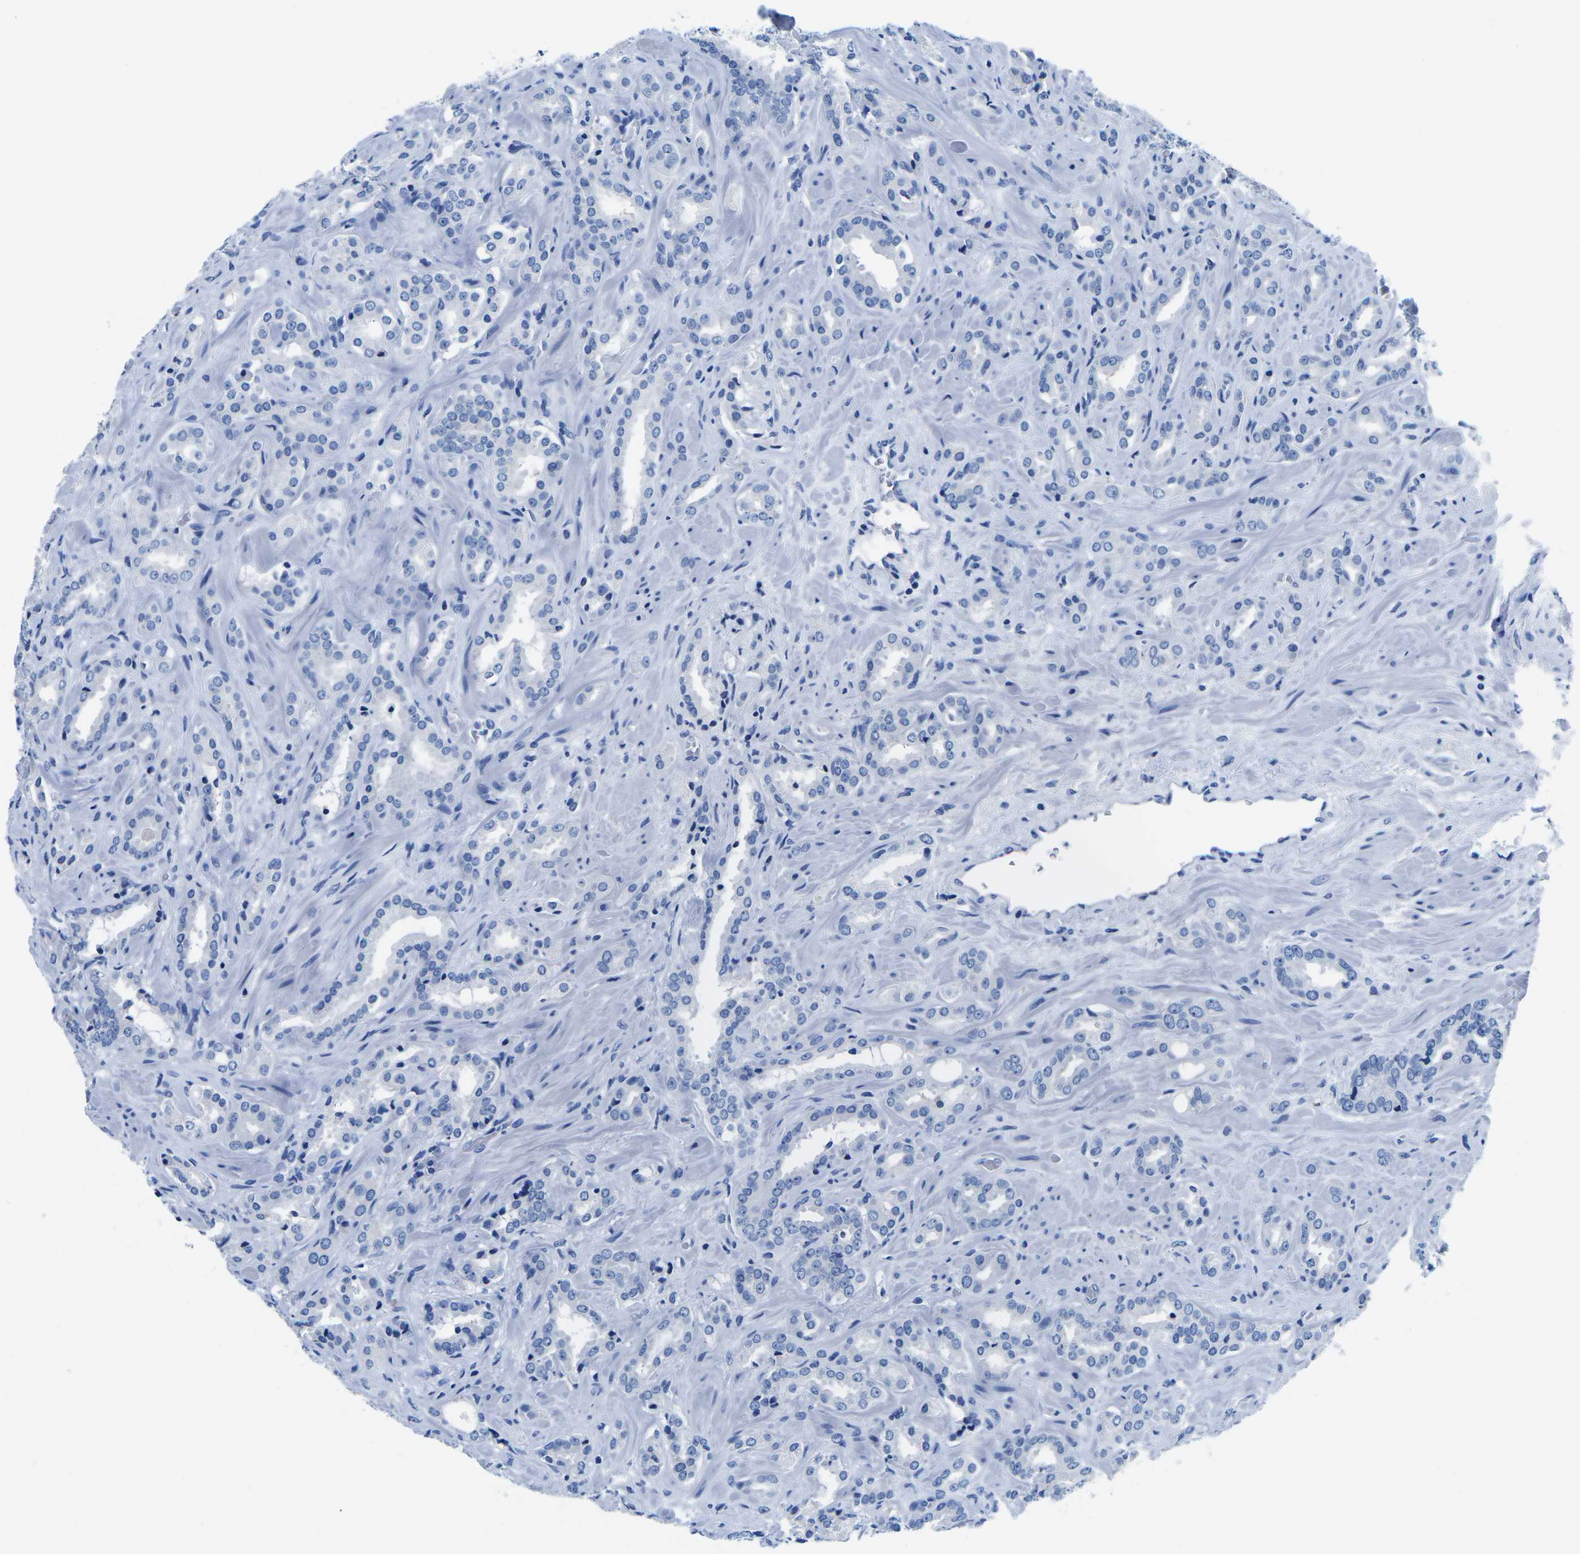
{"staining": {"intensity": "negative", "quantity": "none", "location": "none"}, "tissue": "prostate cancer", "cell_type": "Tumor cells", "image_type": "cancer", "snomed": [{"axis": "morphology", "description": "Adenocarcinoma, High grade"}, {"axis": "topography", "description": "Prostate"}], "caption": "DAB (3,3'-diaminobenzidine) immunohistochemical staining of human high-grade adenocarcinoma (prostate) demonstrates no significant positivity in tumor cells.", "gene": "CYP1A2", "patient": {"sex": "male", "age": 64}}